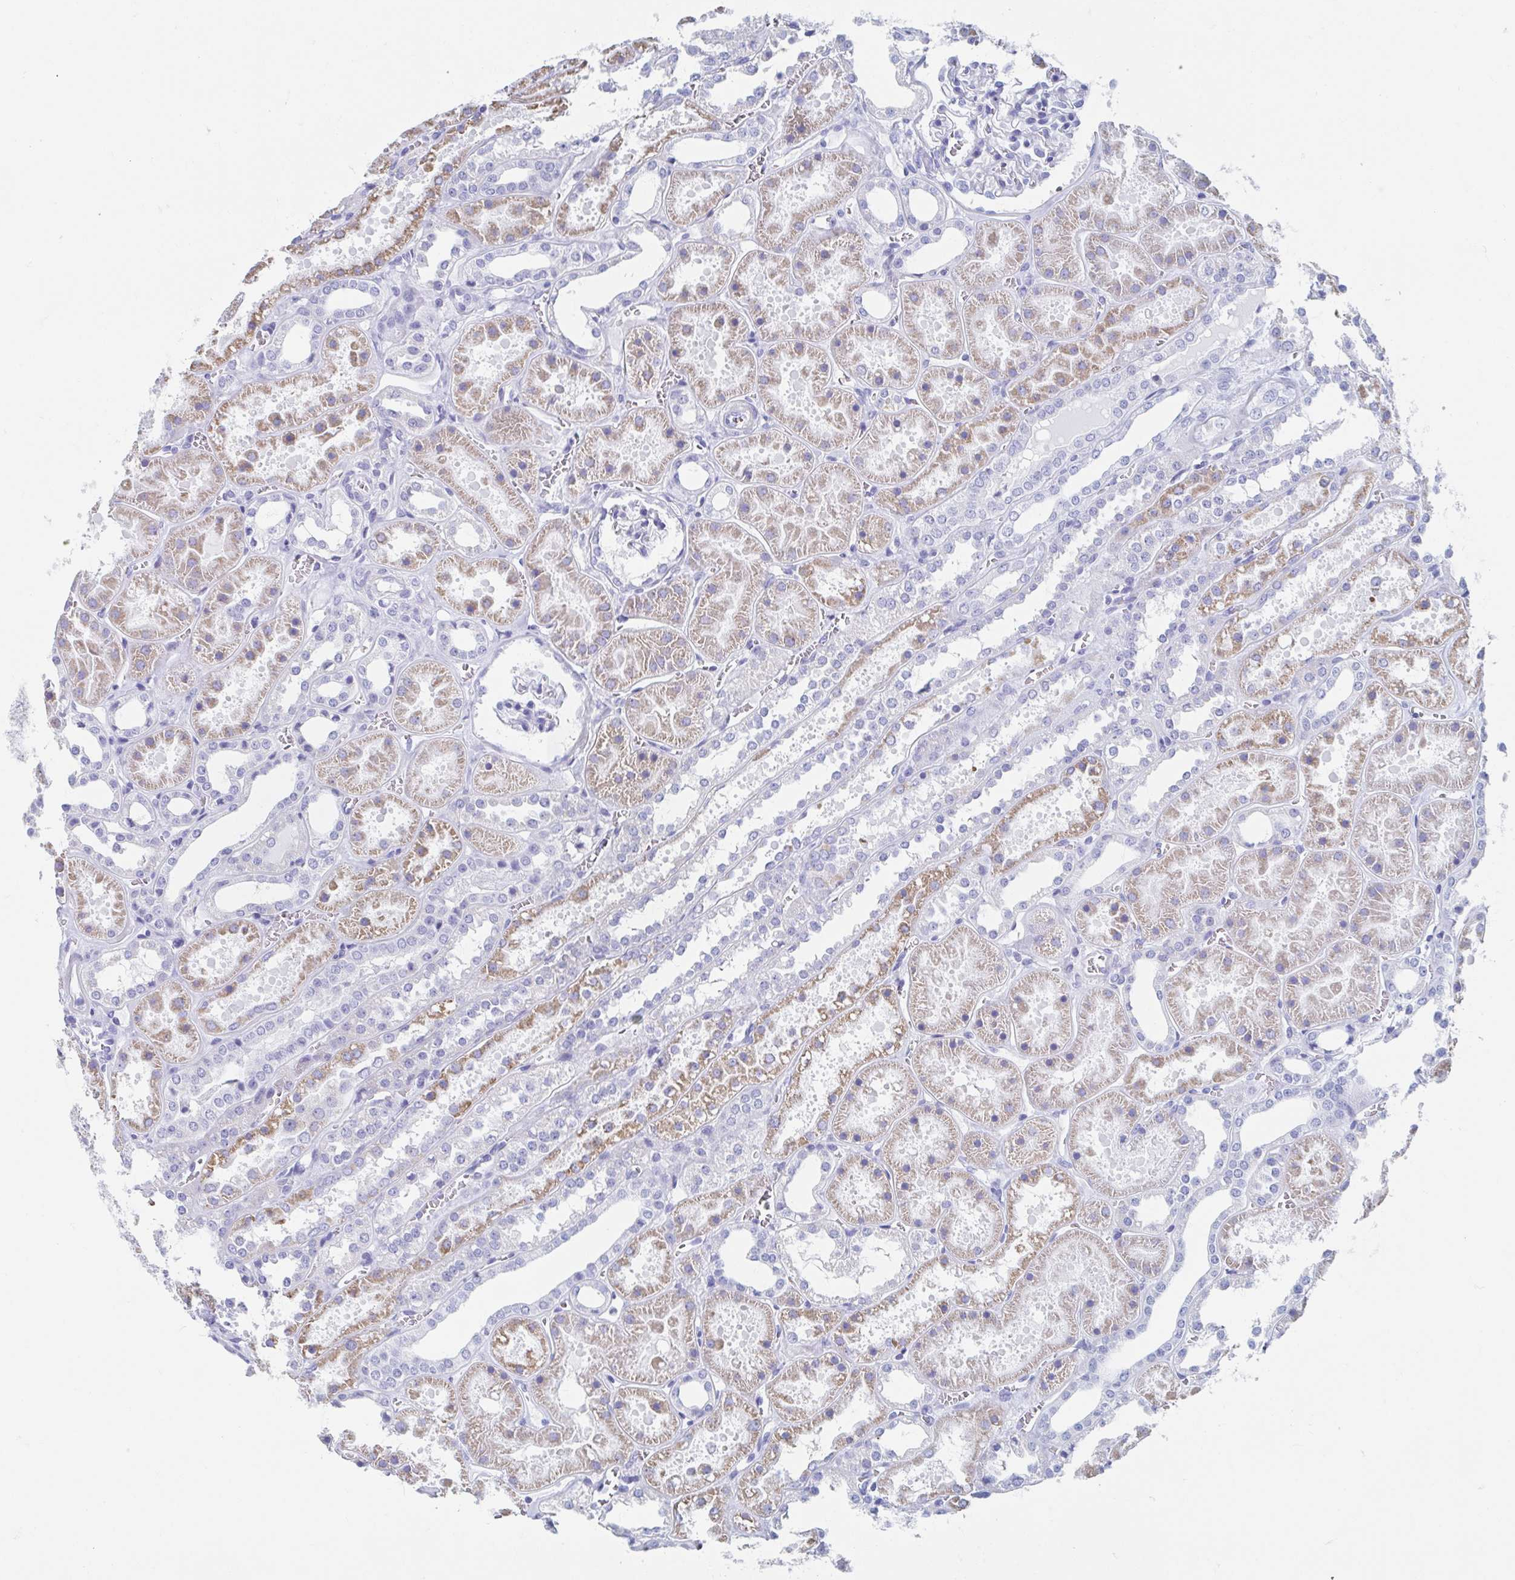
{"staining": {"intensity": "negative", "quantity": "none", "location": "none"}, "tissue": "kidney", "cell_type": "Cells in glomeruli", "image_type": "normal", "snomed": [{"axis": "morphology", "description": "Normal tissue, NOS"}, {"axis": "topography", "description": "Kidney"}], "caption": "High magnification brightfield microscopy of unremarkable kidney stained with DAB (brown) and counterstained with hematoxylin (blue): cells in glomeruli show no significant staining. (Brightfield microscopy of DAB immunohistochemistry (IHC) at high magnification).", "gene": "C10orf53", "patient": {"sex": "female", "age": 41}}